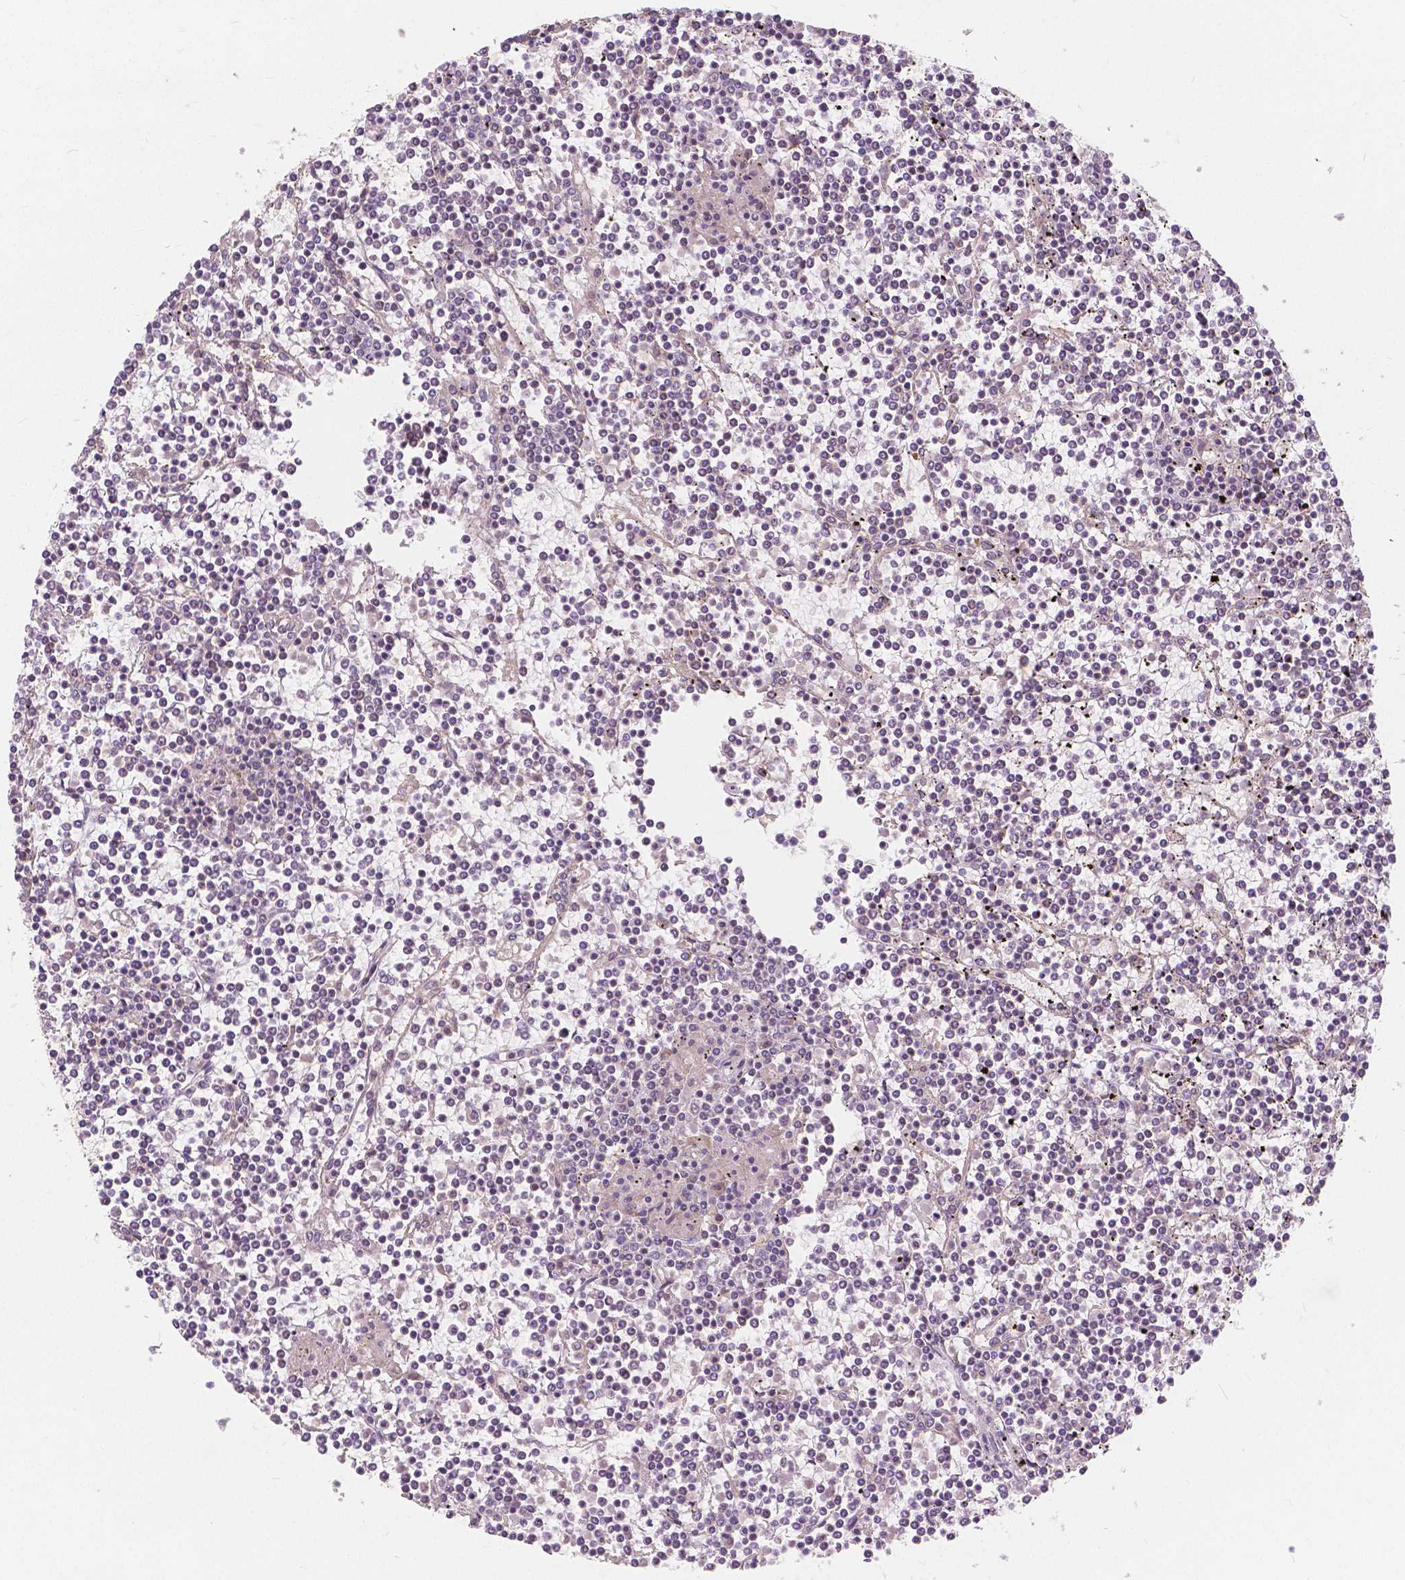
{"staining": {"intensity": "negative", "quantity": "none", "location": "none"}, "tissue": "lymphoma", "cell_type": "Tumor cells", "image_type": "cancer", "snomed": [{"axis": "morphology", "description": "Malignant lymphoma, non-Hodgkin's type, Low grade"}, {"axis": "topography", "description": "Spleen"}], "caption": "DAB immunohistochemical staining of human lymphoma exhibits no significant expression in tumor cells. (DAB (3,3'-diaminobenzidine) immunohistochemistry (IHC) with hematoxylin counter stain).", "gene": "SNX12", "patient": {"sex": "female", "age": 19}}